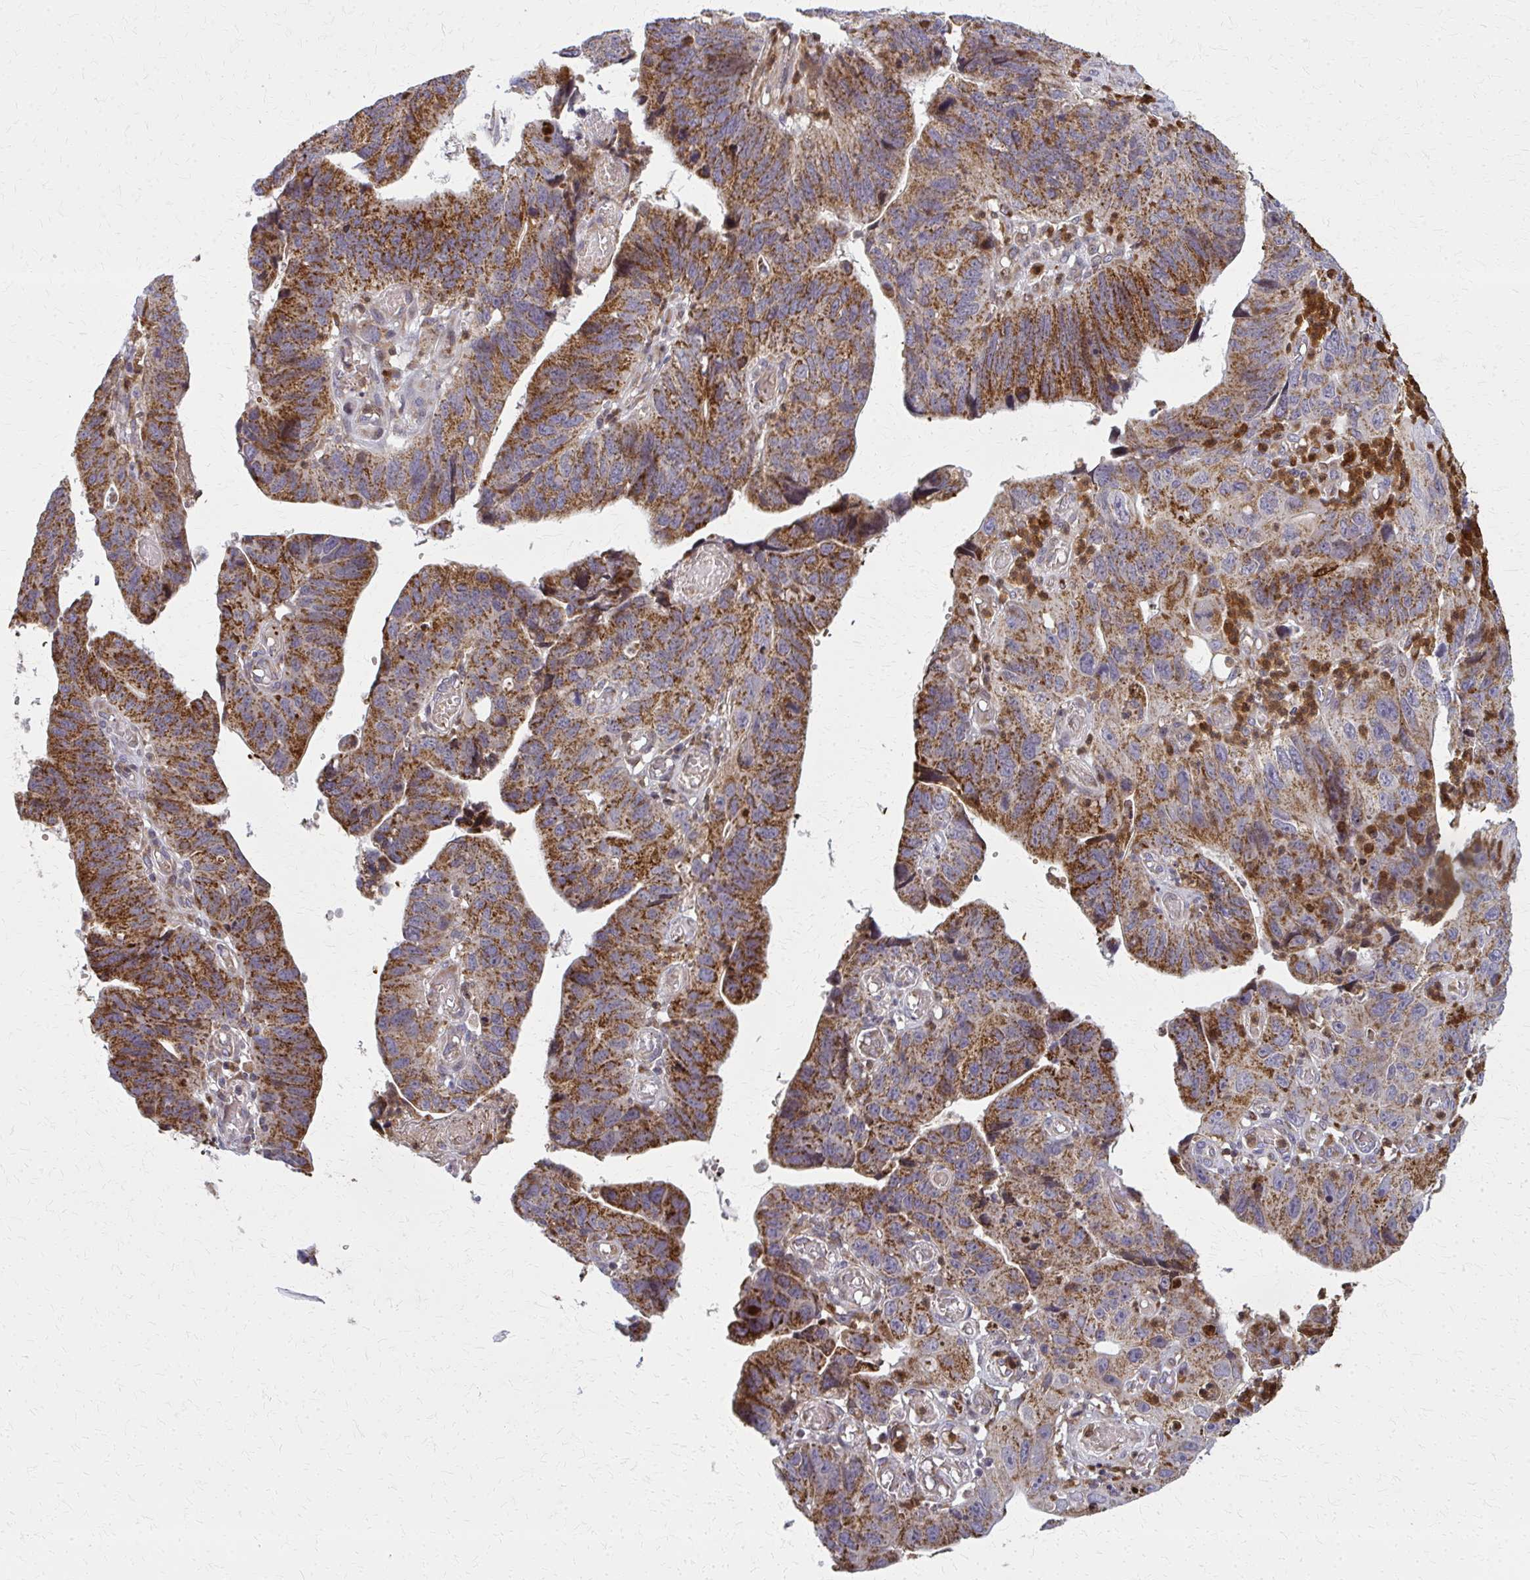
{"staining": {"intensity": "moderate", "quantity": ">75%", "location": "cytoplasmic/membranous"}, "tissue": "stomach cancer", "cell_type": "Tumor cells", "image_type": "cancer", "snomed": [{"axis": "morphology", "description": "Adenocarcinoma, NOS"}, {"axis": "topography", "description": "Stomach"}], "caption": "Stomach cancer (adenocarcinoma) tissue exhibits moderate cytoplasmic/membranous positivity in approximately >75% of tumor cells The protein is stained brown, and the nuclei are stained in blue (DAB (3,3'-diaminobenzidine) IHC with brightfield microscopy, high magnification).", "gene": "MCCC1", "patient": {"sex": "male", "age": 59}}